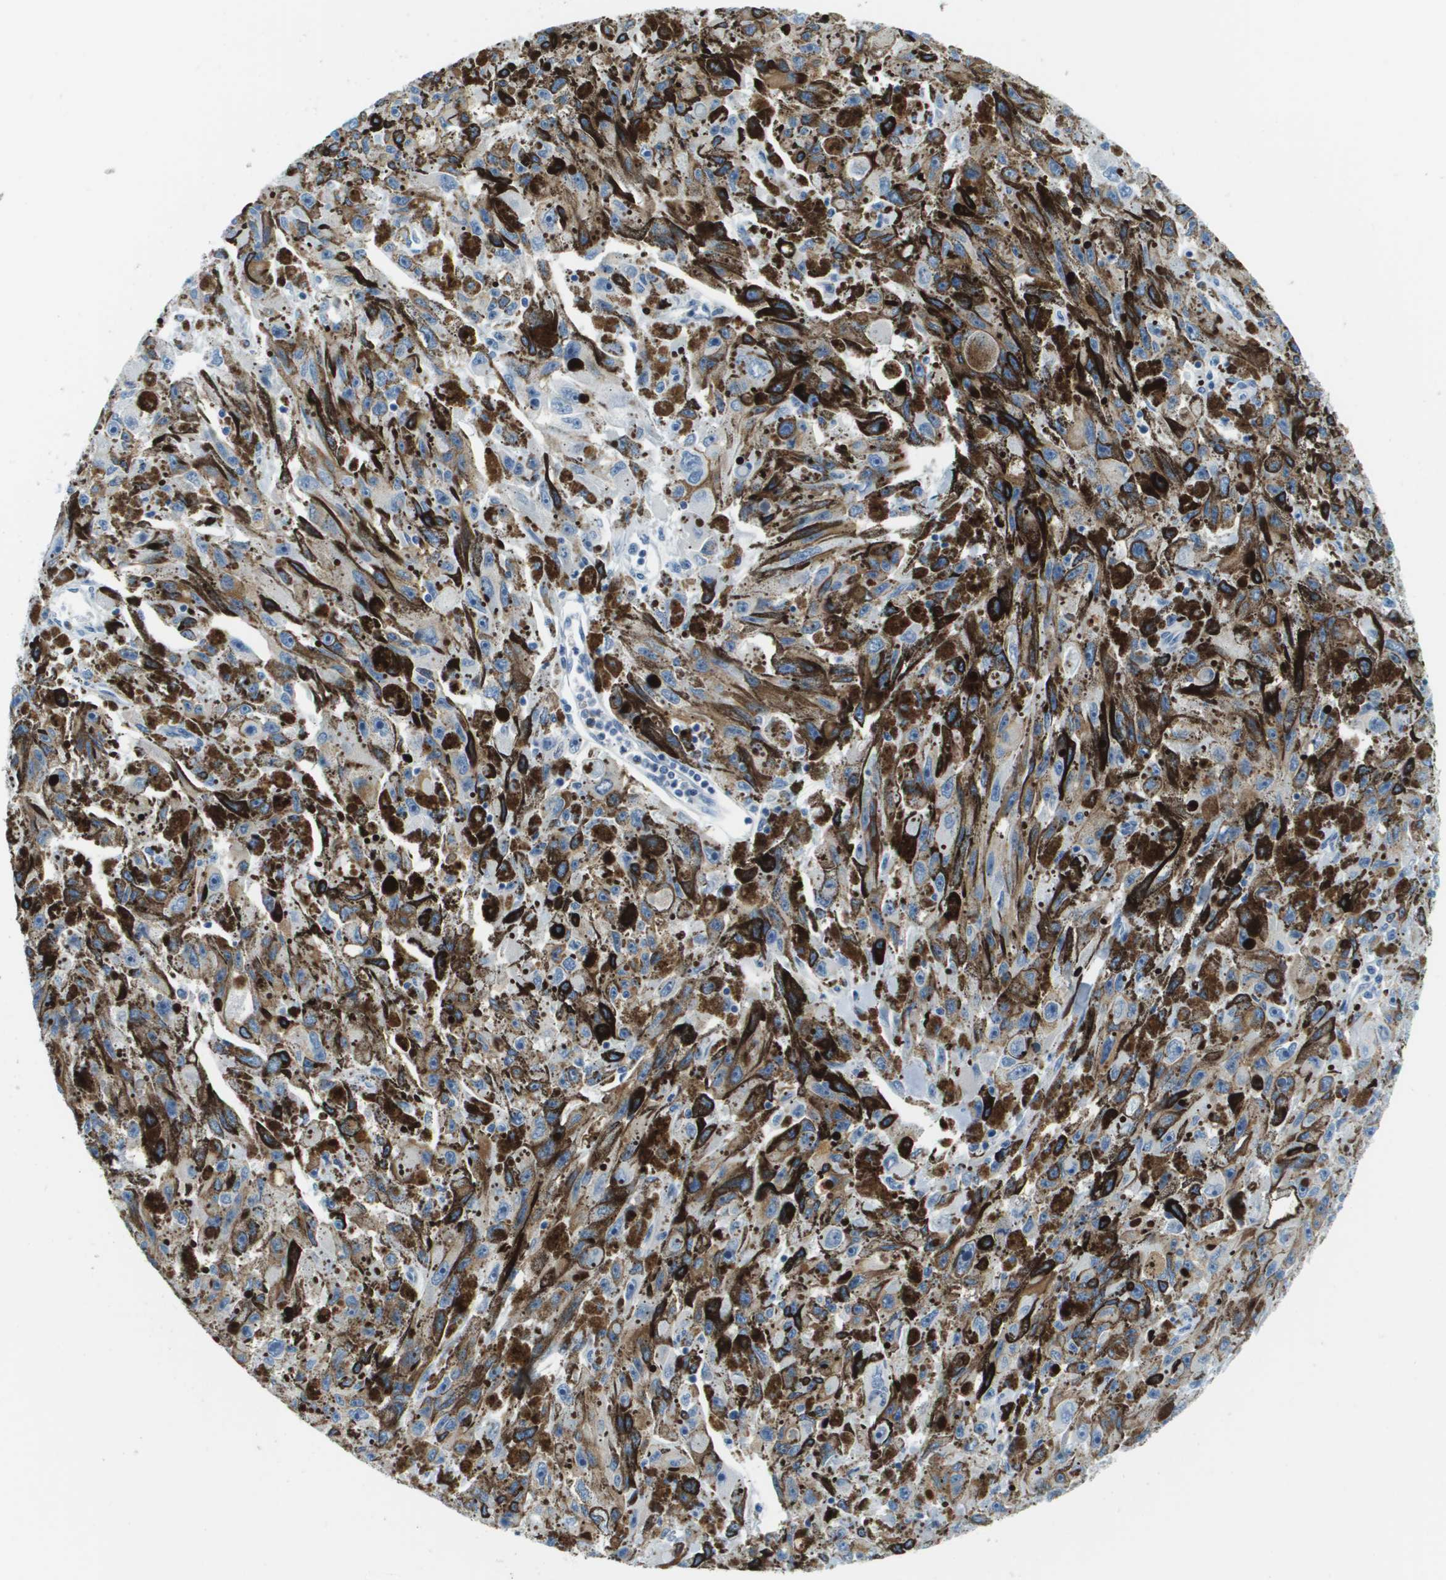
{"staining": {"intensity": "negative", "quantity": "none", "location": "none"}, "tissue": "melanoma", "cell_type": "Tumor cells", "image_type": "cancer", "snomed": [{"axis": "morphology", "description": "Malignant melanoma, NOS"}, {"axis": "topography", "description": "Skin"}], "caption": "The photomicrograph reveals no significant expression in tumor cells of melanoma.", "gene": "CDHR2", "patient": {"sex": "female", "age": 104}}